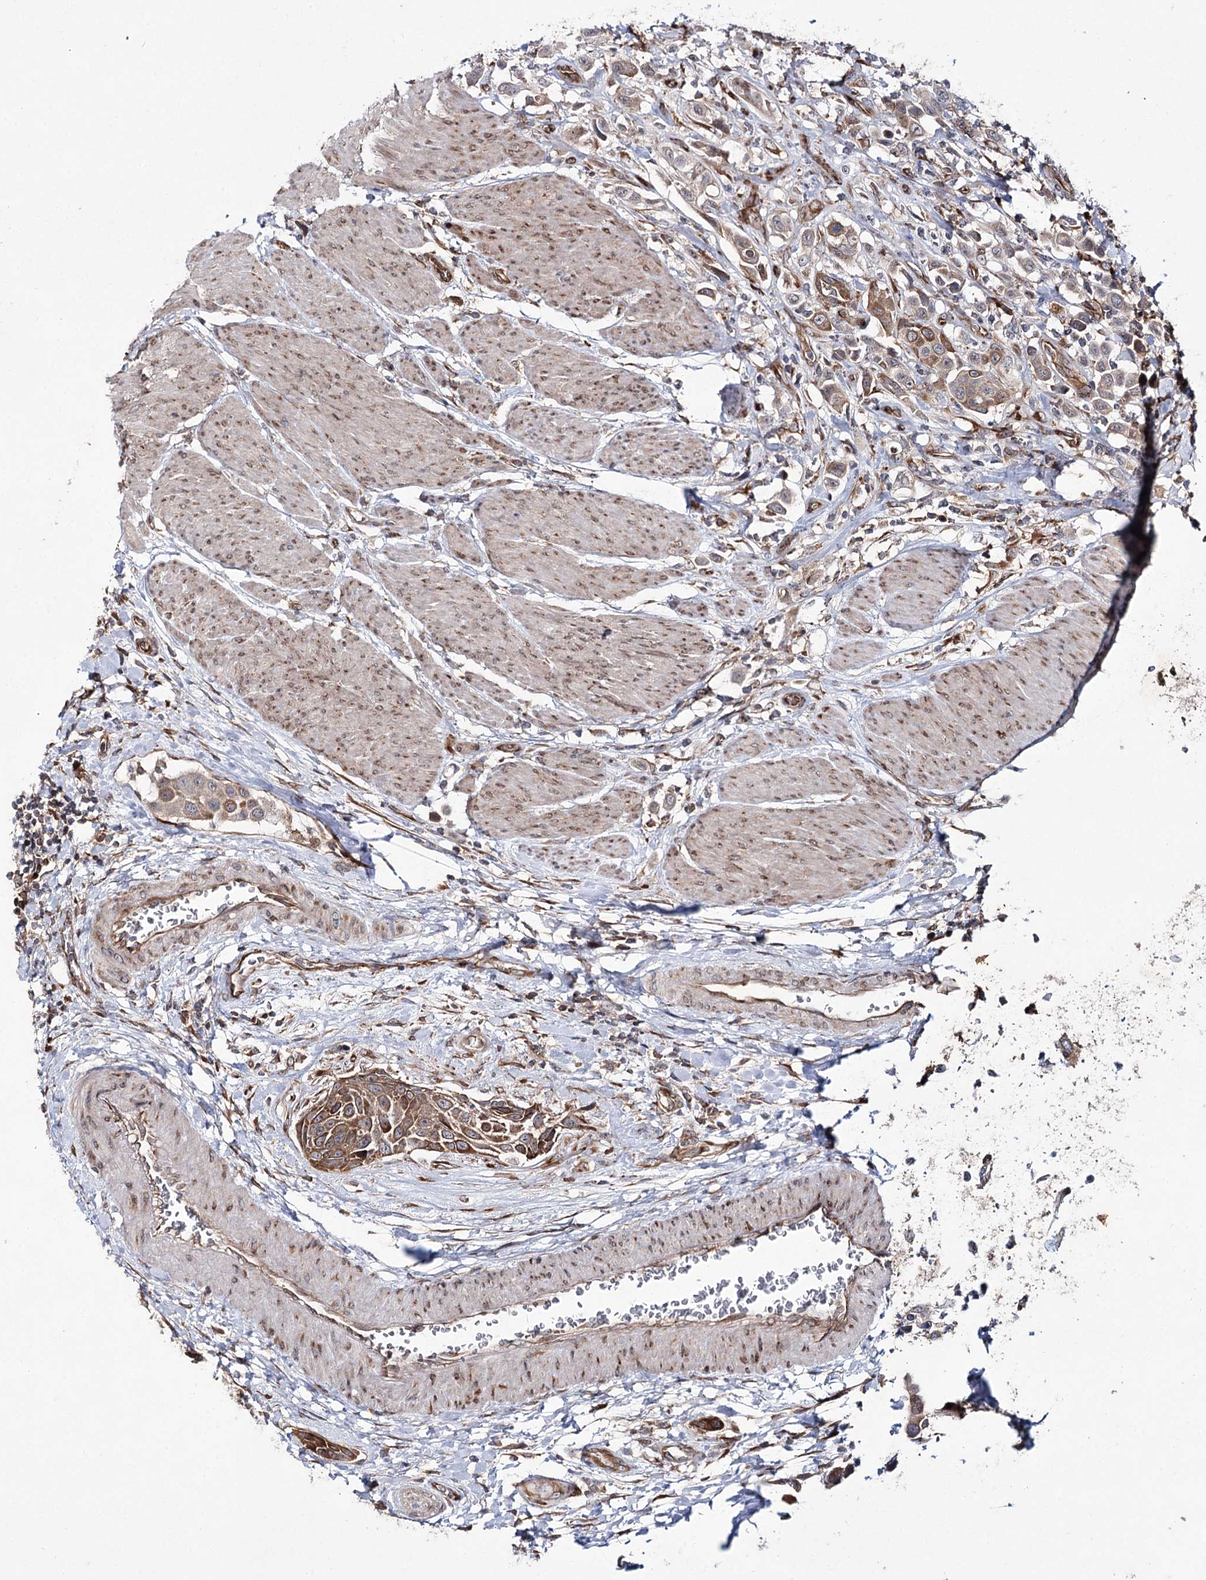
{"staining": {"intensity": "moderate", "quantity": "25%-75%", "location": "cytoplasmic/membranous"}, "tissue": "urothelial cancer", "cell_type": "Tumor cells", "image_type": "cancer", "snomed": [{"axis": "morphology", "description": "Urothelial carcinoma, High grade"}, {"axis": "topography", "description": "Urinary bladder"}], "caption": "High-grade urothelial carcinoma stained with DAB immunohistochemistry exhibits medium levels of moderate cytoplasmic/membranous positivity in about 25%-75% of tumor cells.", "gene": "VWA2", "patient": {"sex": "male", "age": 50}}